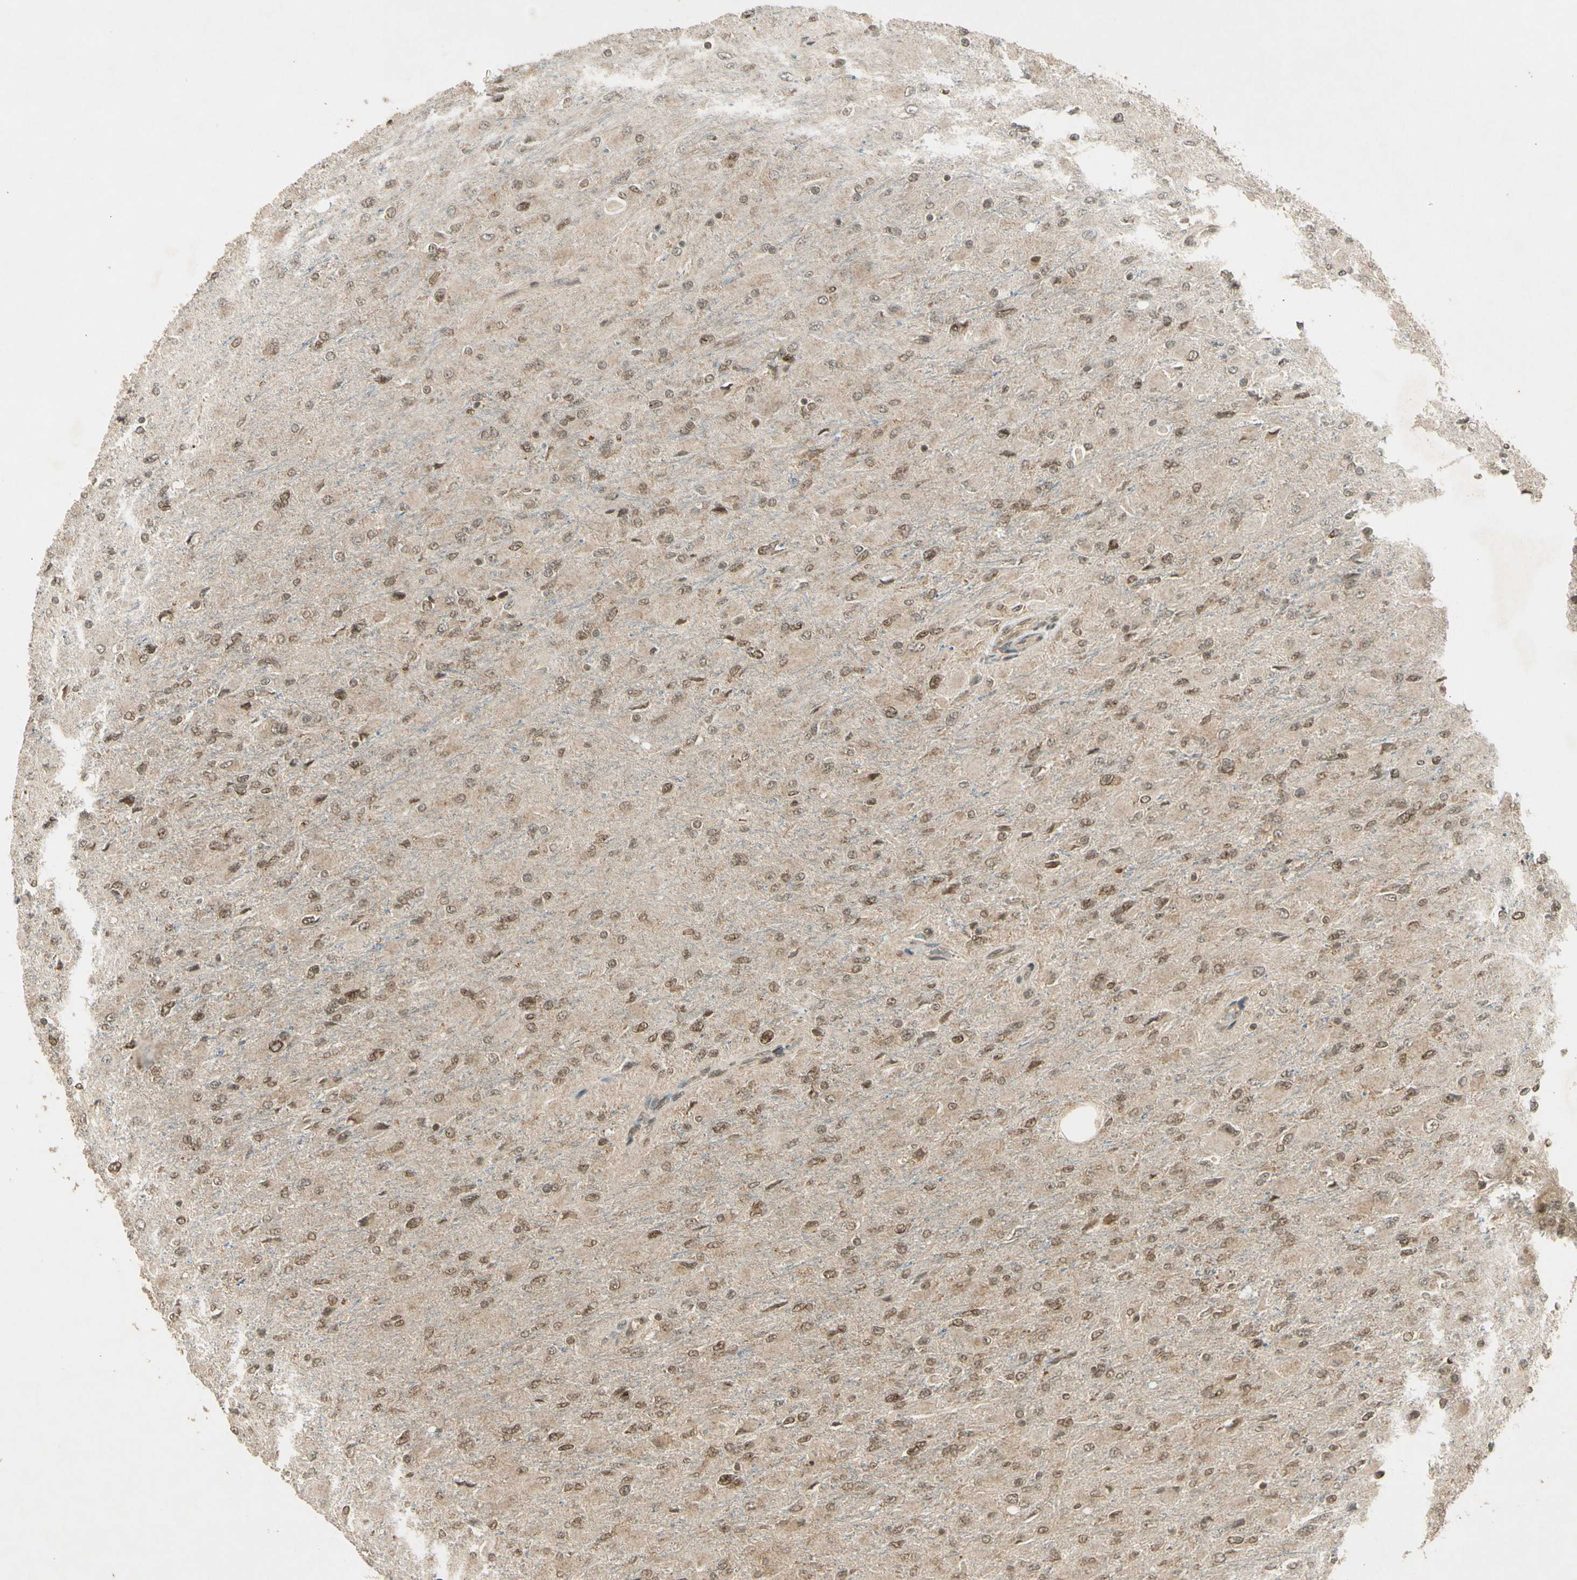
{"staining": {"intensity": "weak", "quantity": ">75%", "location": "cytoplasmic/membranous,nuclear"}, "tissue": "glioma", "cell_type": "Tumor cells", "image_type": "cancer", "snomed": [{"axis": "morphology", "description": "Glioma, malignant, High grade"}, {"axis": "topography", "description": "Cerebral cortex"}], "caption": "IHC staining of malignant high-grade glioma, which exhibits low levels of weak cytoplasmic/membranous and nuclear positivity in approximately >75% of tumor cells indicating weak cytoplasmic/membranous and nuclear protein staining. The staining was performed using DAB (3,3'-diaminobenzidine) (brown) for protein detection and nuclei were counterstained in hematoxylin (blue).", "gene": "ZNF135", "patient": {"sex": "female", "age": 36}}